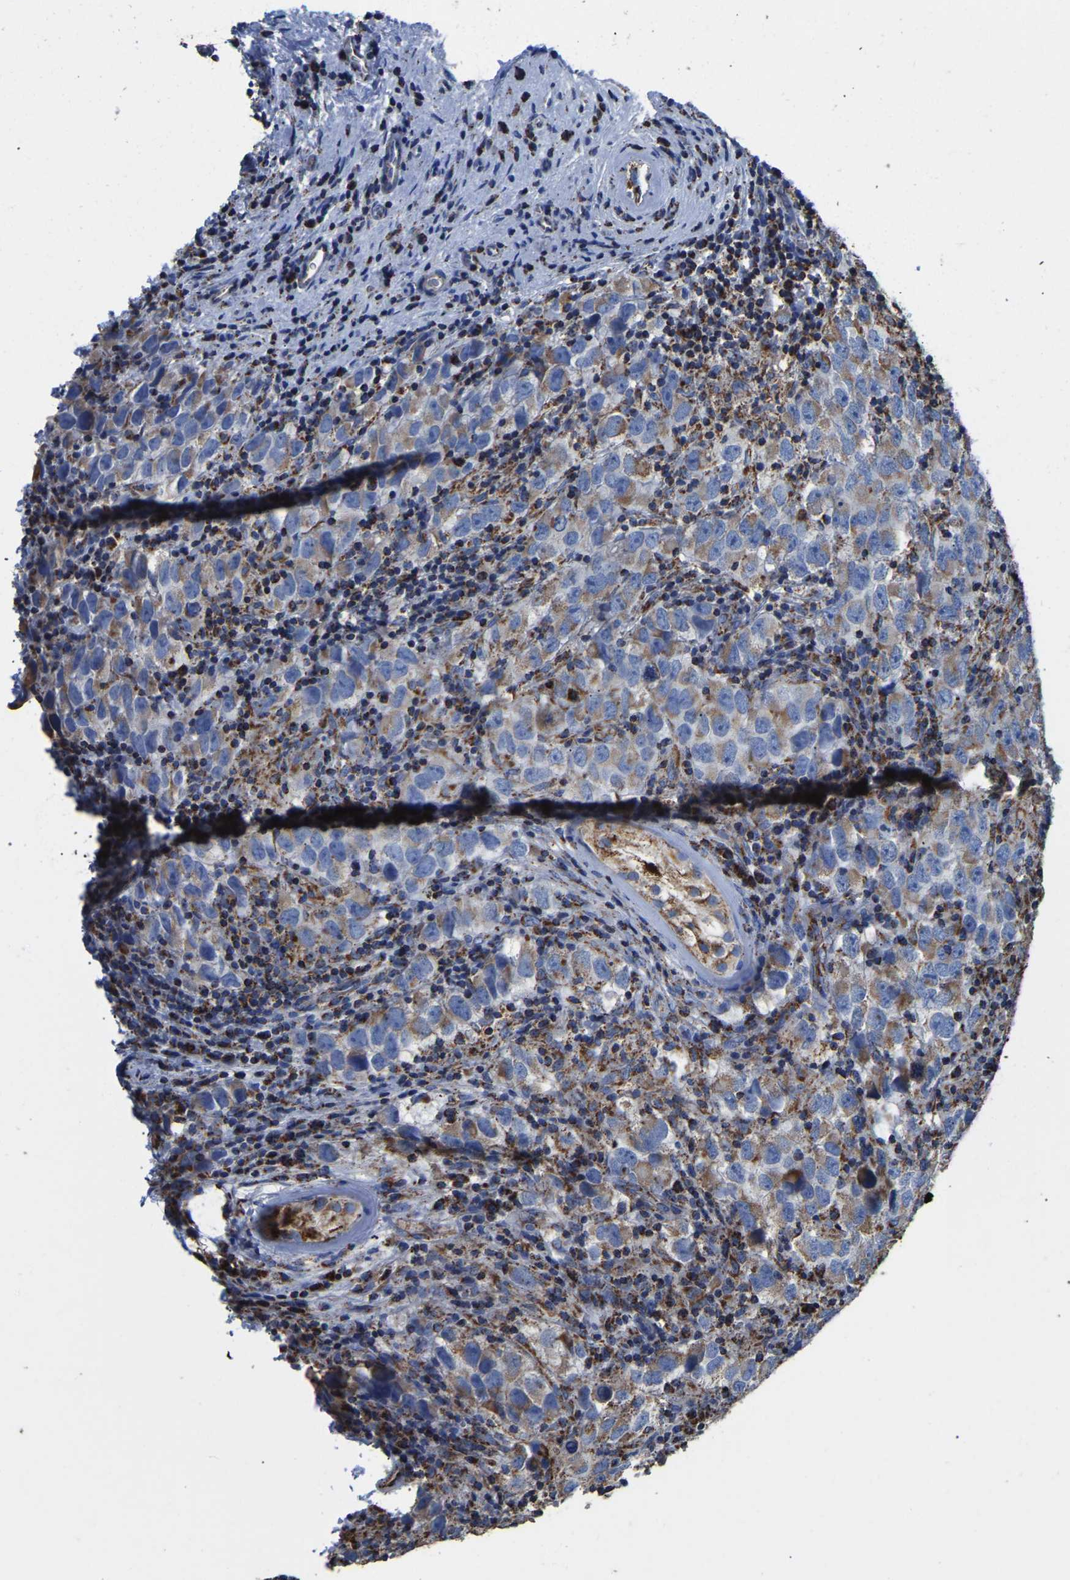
{"staining": {"intensity": "moderate", "quantity": ">75%", "location": "cytoplasmic/membranous"}, "tissue": "testis cancer", "cell_type": "Tumor cells", "image_type": "cancer", "snomed": [{"axis": "morphology", "description": "Carcinoma, Embryonal, NOS"}, {"axis": "topography", "description": "Testis"}], "caption": "High-power microscopy captured an immunohistochemistry (IHC) image of testis cancer (embryonal carcinoma), revealing moderate cytoplasmic/membranous positivity in approximately >75% of tumor cells.", "gene": "ETFA", "patient": {"sex": "male", "age": 21}}